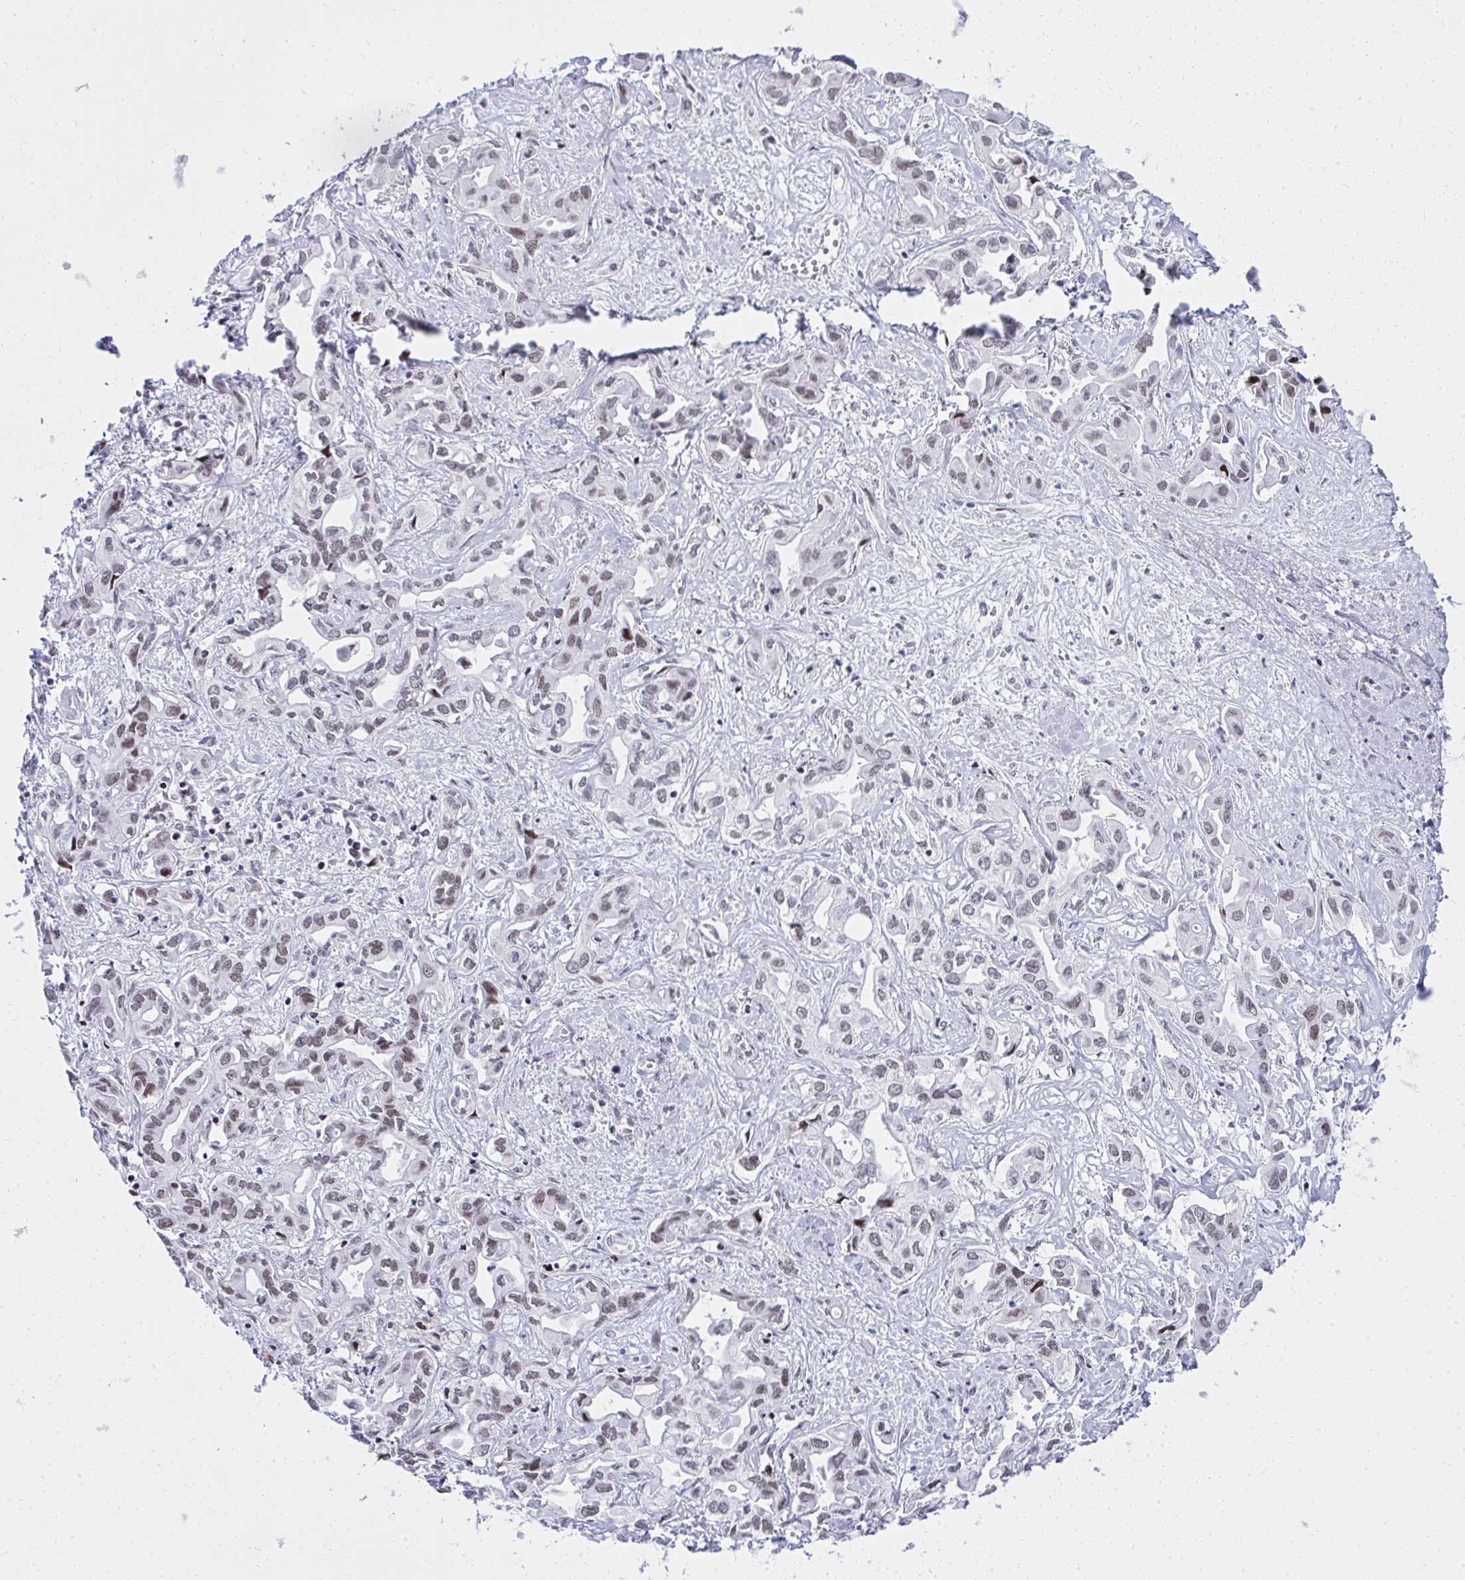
{"staining": {"intensity": "weak", "quantity": ">75%", "location": "nuclear"}, "tissue": "liver cancer", "cell_type": "Tumor cells", "image_type": "cancer", "snomed": [{"axis": "morphology", "description": "Cholangiocarcinoma"}, {"axis": "topography", "description": "Liver"}], "caption": "Tumor cells reveal low levels of weak nuclear staining in approximately >75% of cells in cholangiocarcinoma (liver).", "gene": "GLDN", "patient": {"sex": "female", "age": 64}}